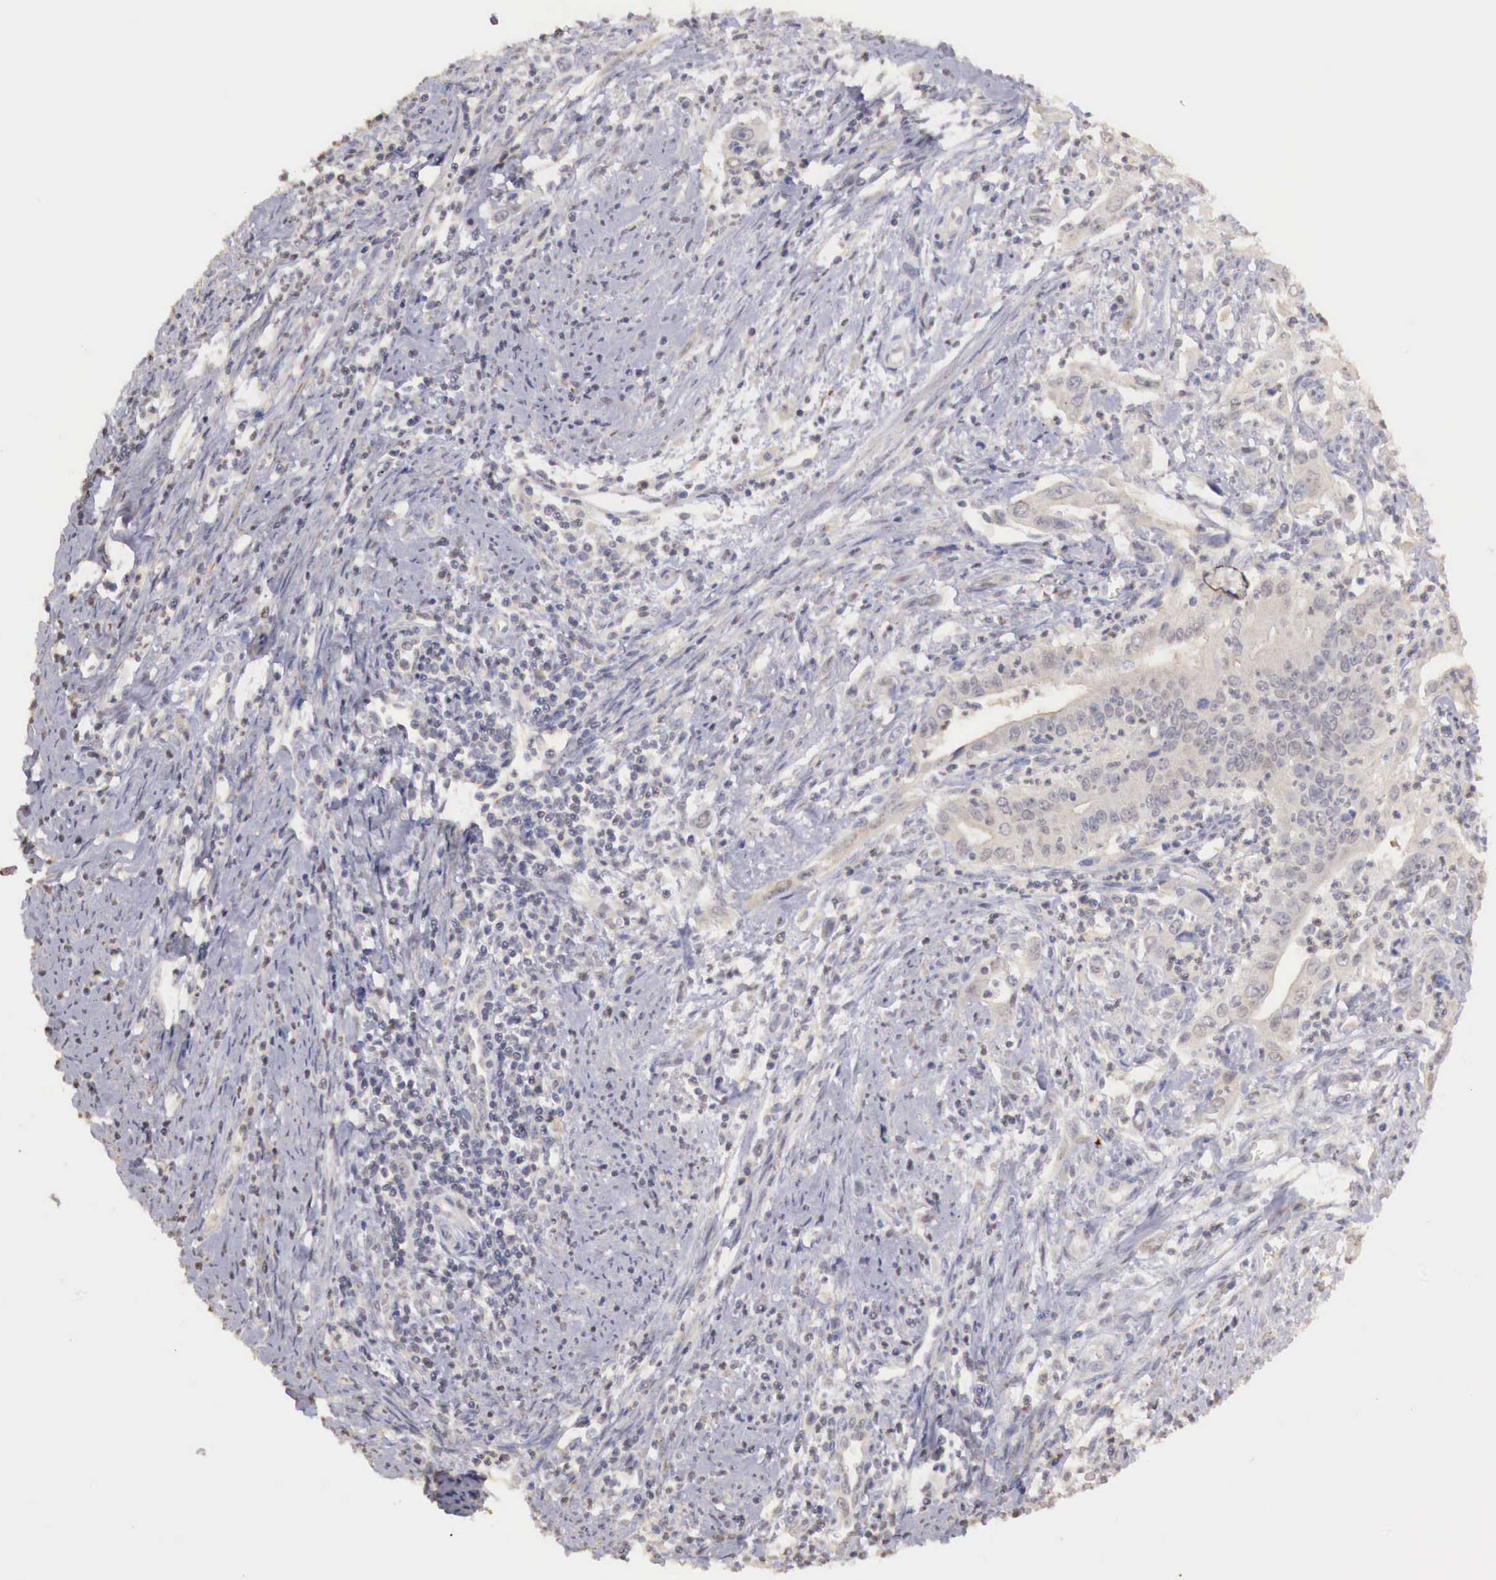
{"staining": {"intensity": "weak", "quantity": ">75%", "location": "cytoplasmic/membranous"}, "tissue": "cervical cancer", "cell_type": "Tumor cells", "image_type": "cancer", "snomed": [{"axis": "morphology", "description": "Normal tissue, NOS"}, {"axis": "morphology", "description": "Adenocarcinoma, NOS"}, {"axis": "topography", "description": "Cervix"}], "caption": "Immunohistochemical staining of human cervical cancer reveals weak cytoplasmic/membranous protein staining in about >75% of tumor cells.", "gene": "TBC1D9", "patient": {"sex": "female", "age": 34}}